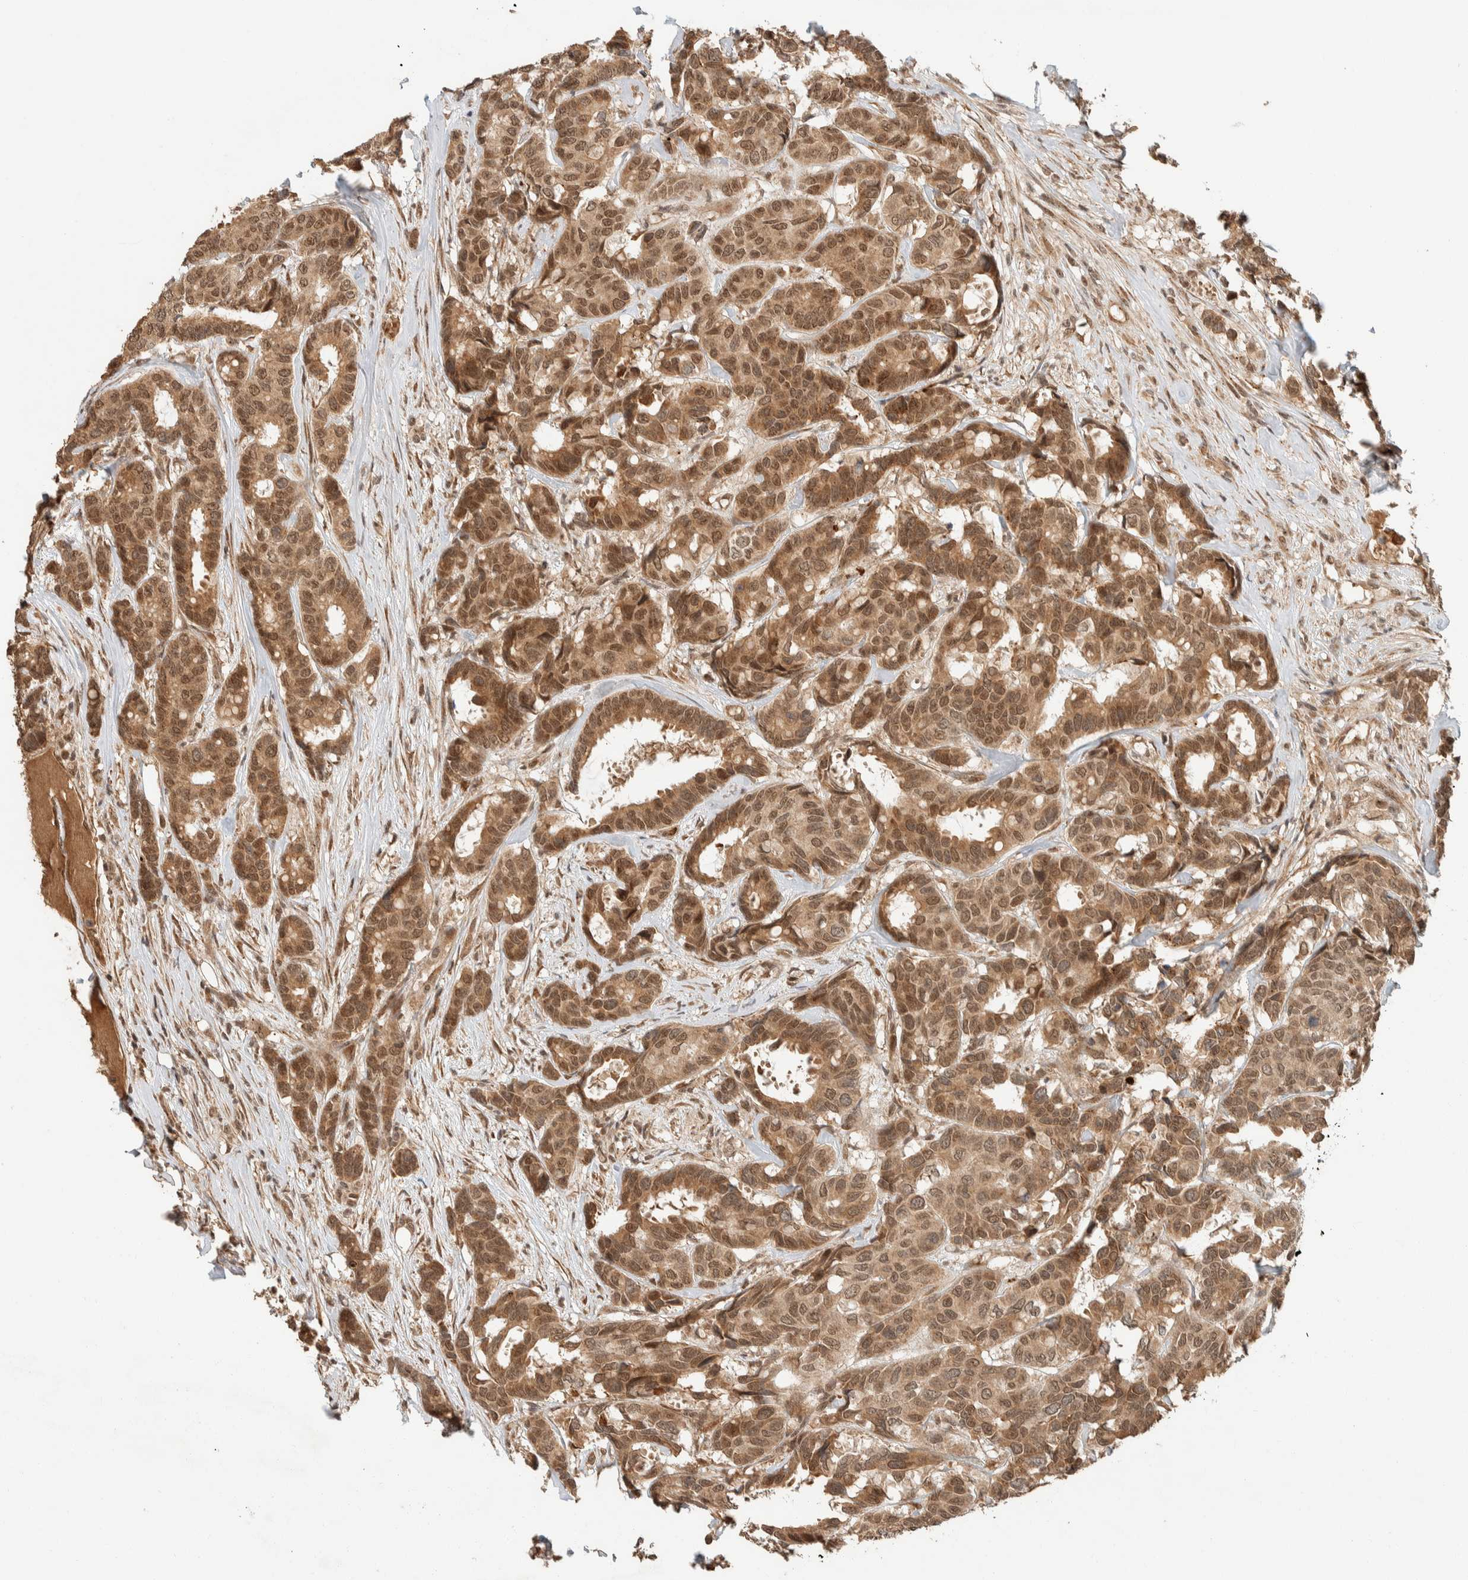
{"staining": {"intensity": "moderate", "quantity": ">75%", "location": "cytoplasmic/membranous,nuclear"}, "tissue": "breast cancer", "cell_type": "Tumor cells", "image_type": "cancer", "snomed": [{"axis": "morphology", "description": "Duct carcinoma"}, {"axis": "topography", "description": "Breast"}], "caption": "Human infiltrating ductal carcinoma (breast) stained for a protein (brown) shows moderate cytoplasmic/membranous and nuclear positive expression in approximately >75% of tumor cells.", "gene": "ZBTB2", "patient": {"sex": "female", "age": 87}}